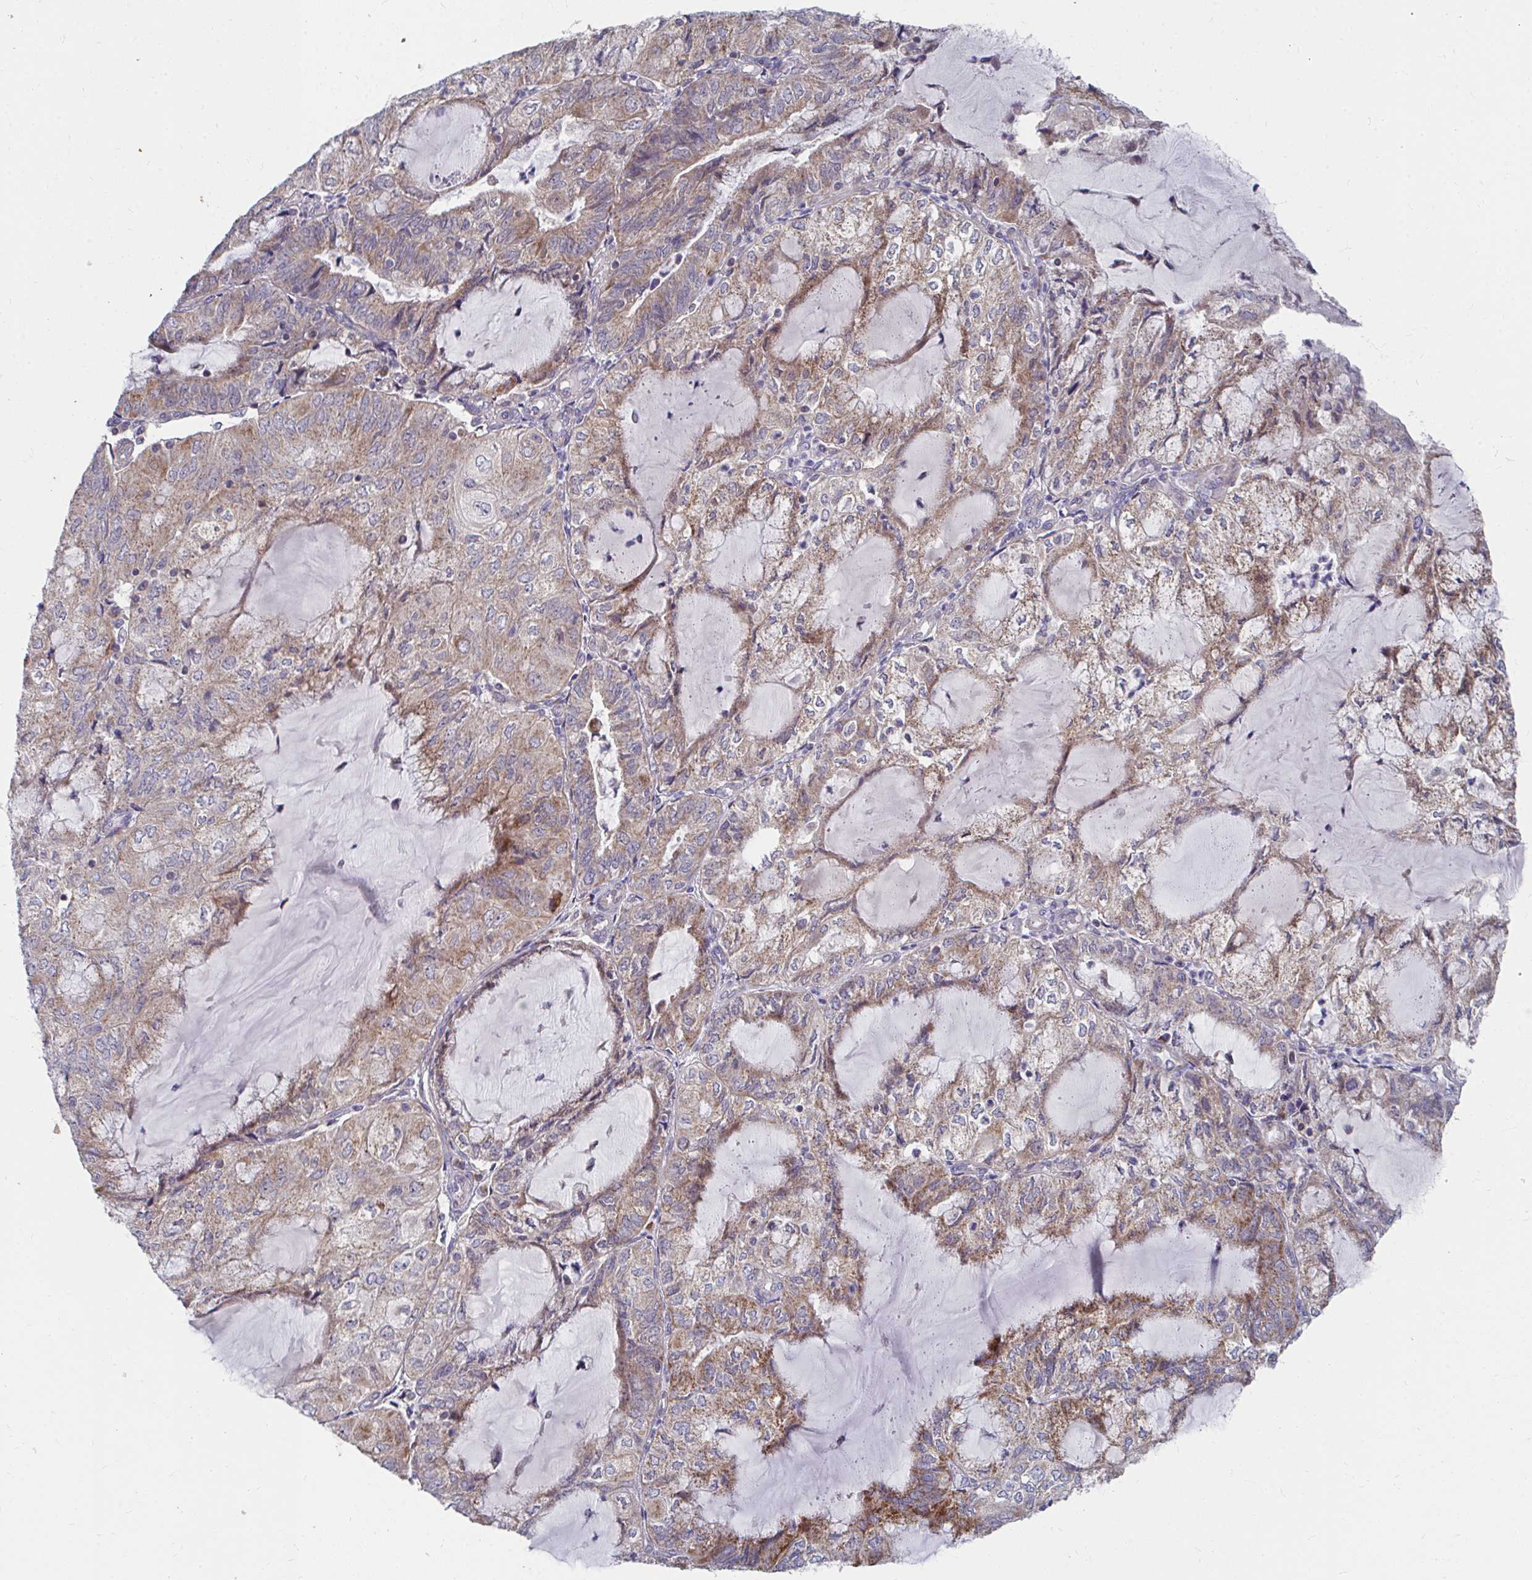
{"staining": {"intensity": "moderate", "quantity": "25%-75%", "location": "cytoplasmic/membranous"}, "tissue": "endometrial cancer", "cell_type": "Tumor cells", "image_type": "cancer", "snomed": [{"axis": "morphology", "description": "Adenocarcinoma, NOS"}, {"axis": "topography", "description": "Endometrium"}], "caption": "Immunohistochemical staining of human endometrial adenocarcinoma exhibits medium levels of moderate cytoplasmic/membranous positivity in approximately 25%-75% of tumor cells.", "gene": "PEX3", "patient": {"sex": "female", "age": 81}}